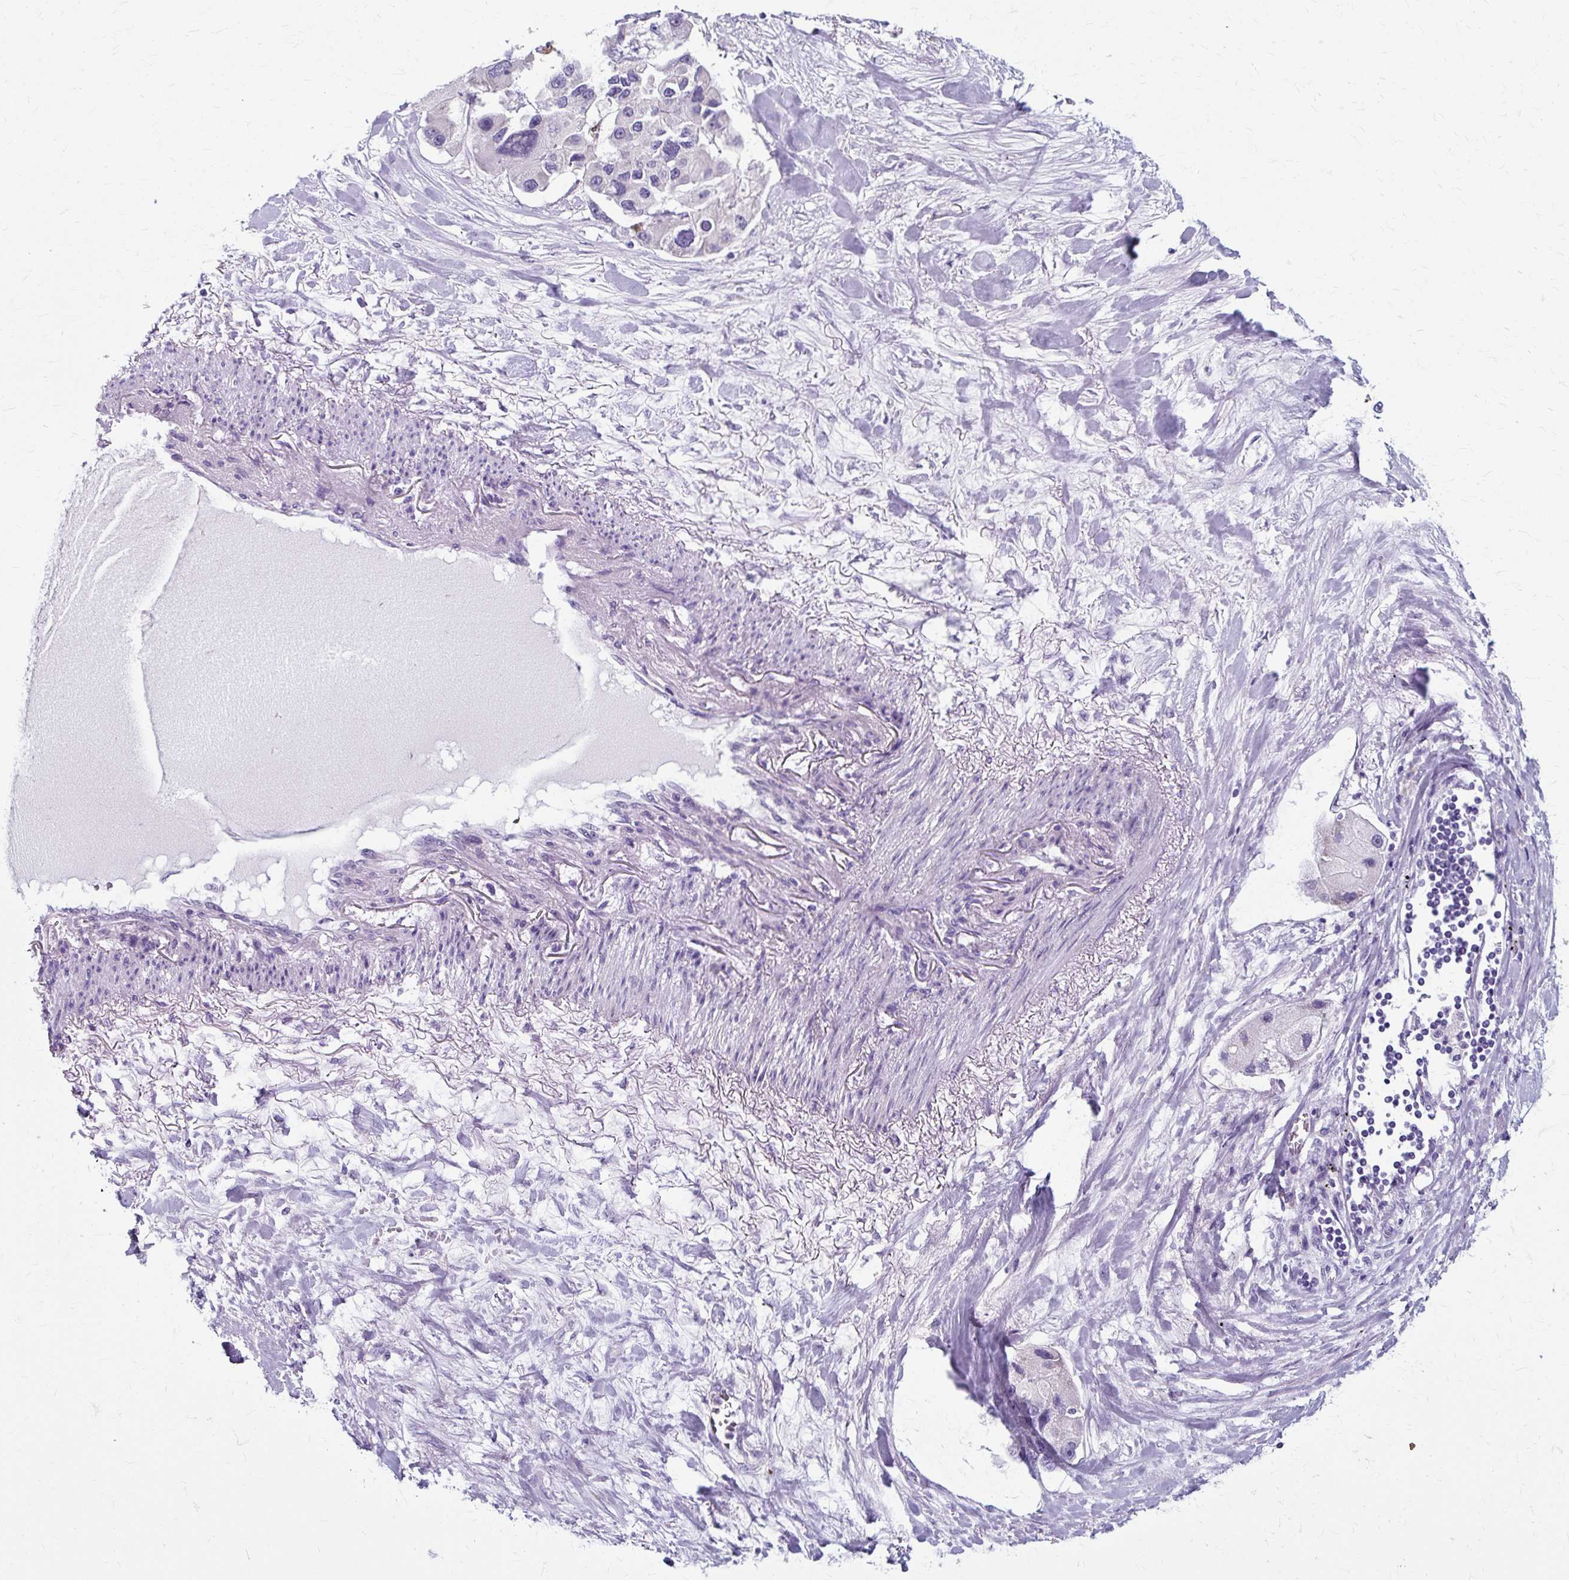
{"staining": {"intensity": "negative", "quantity": "none", "location": "none"}, "tissue": "lung cancer", "cell_type": "Tumor cells", "image_type": "cancer", "snomed": [{"axis": "morphology", "description": "Adenocarcinoma, NOS"}, {"axis": "topography", "description": "Lung"}], "caption": "Immunohistochemistry of human lung cancer shows no staining in tumor cells.", "gene": "ZNF555", "patient": {"sex": "female", "age": 54}}